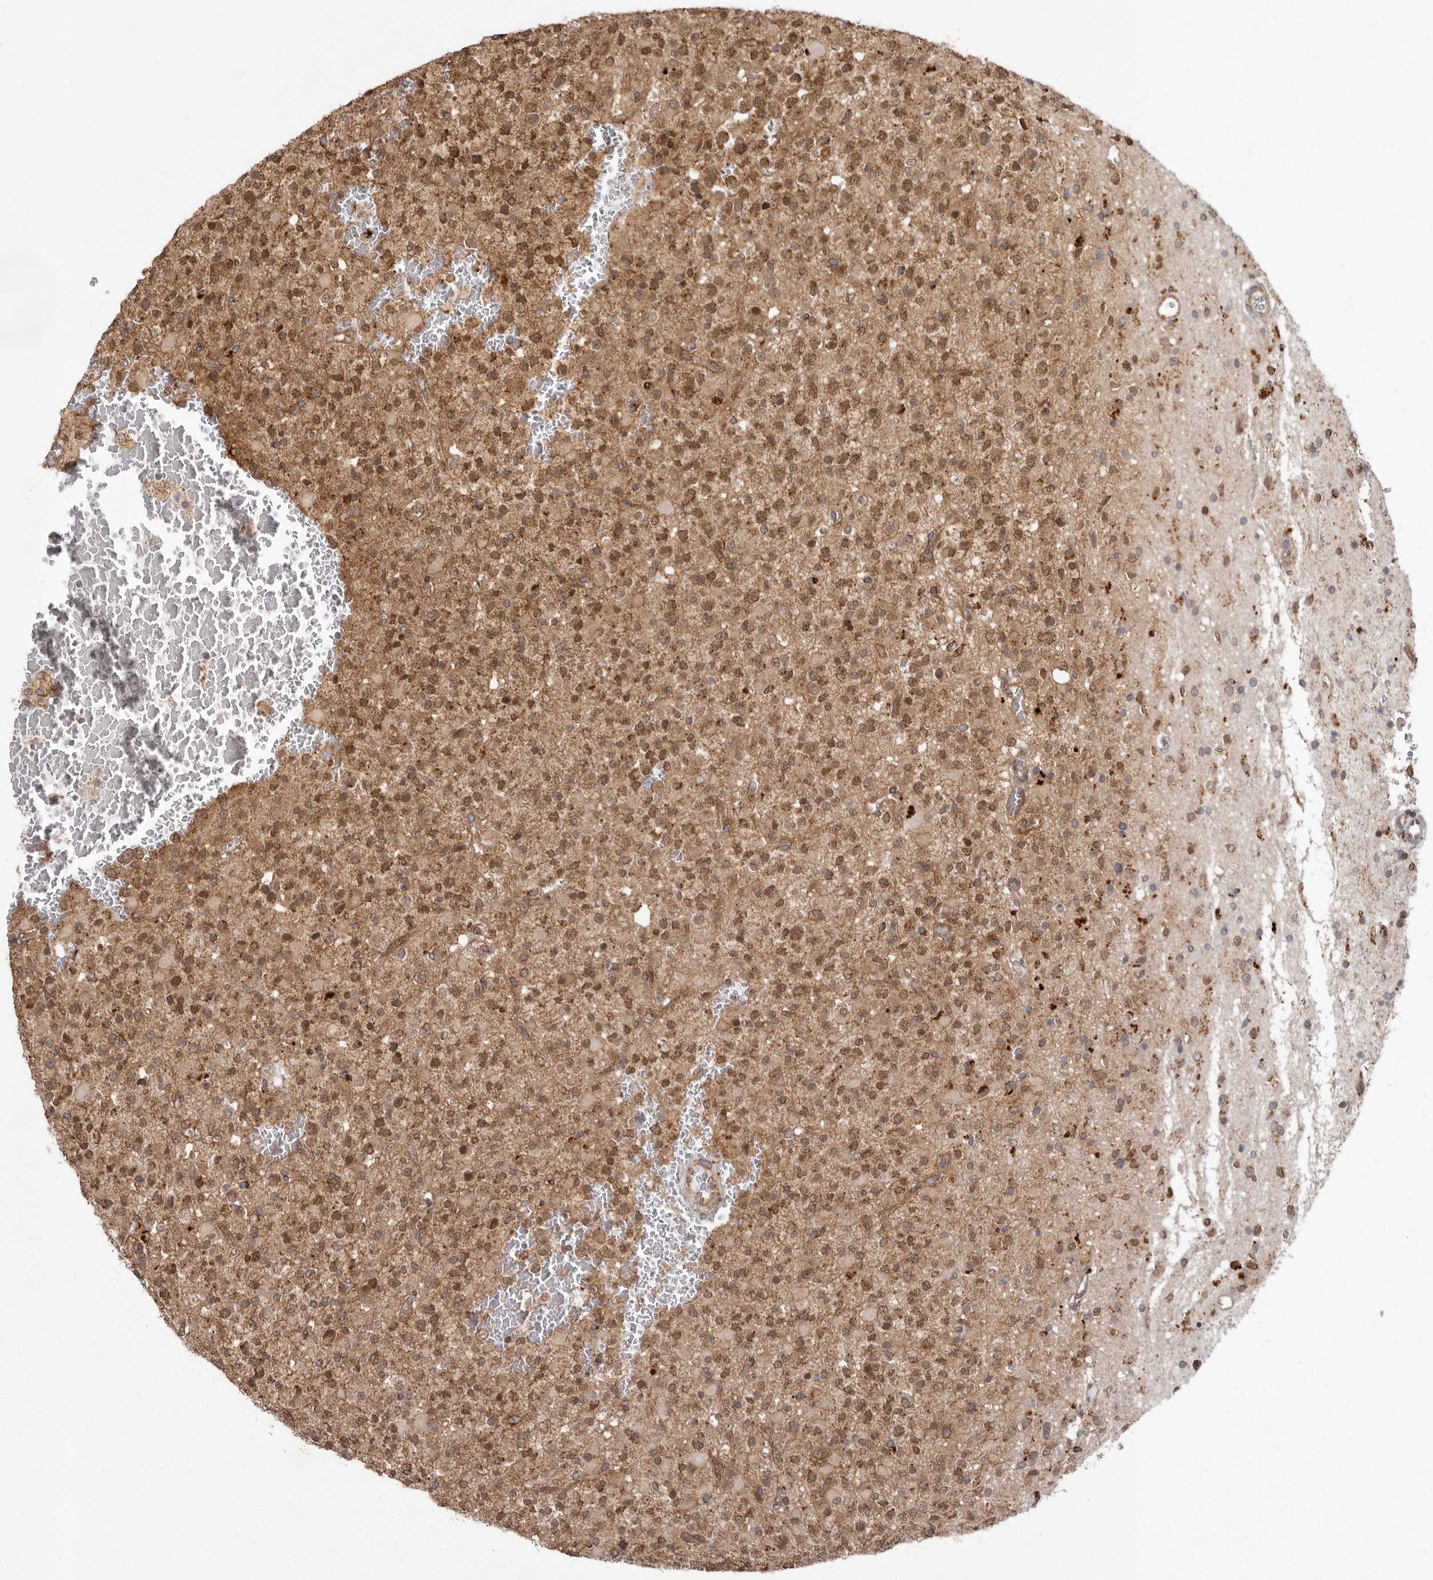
{"staining": {"intensity": "moderate", "quantity": ">75%", "location": "cytoplasmic/membranous,nuclear"}, "tissue": "glioma", "cell_type": "Tumor cells", "image_type": "cancer", "snomed": [{"axis": "morphology", "description": "Glioma, malignant, High grade"}, {"axis": "topography", "description": "Brain"}], "caption": "The immunohistochemical stain shows moderate cytoplasmic/membranous and nuclear positivity in tumor cells of malignant glioma (high-grade) tissue.", "gene": "NUP43", "patient": {"sex": "male", "age": 34}}